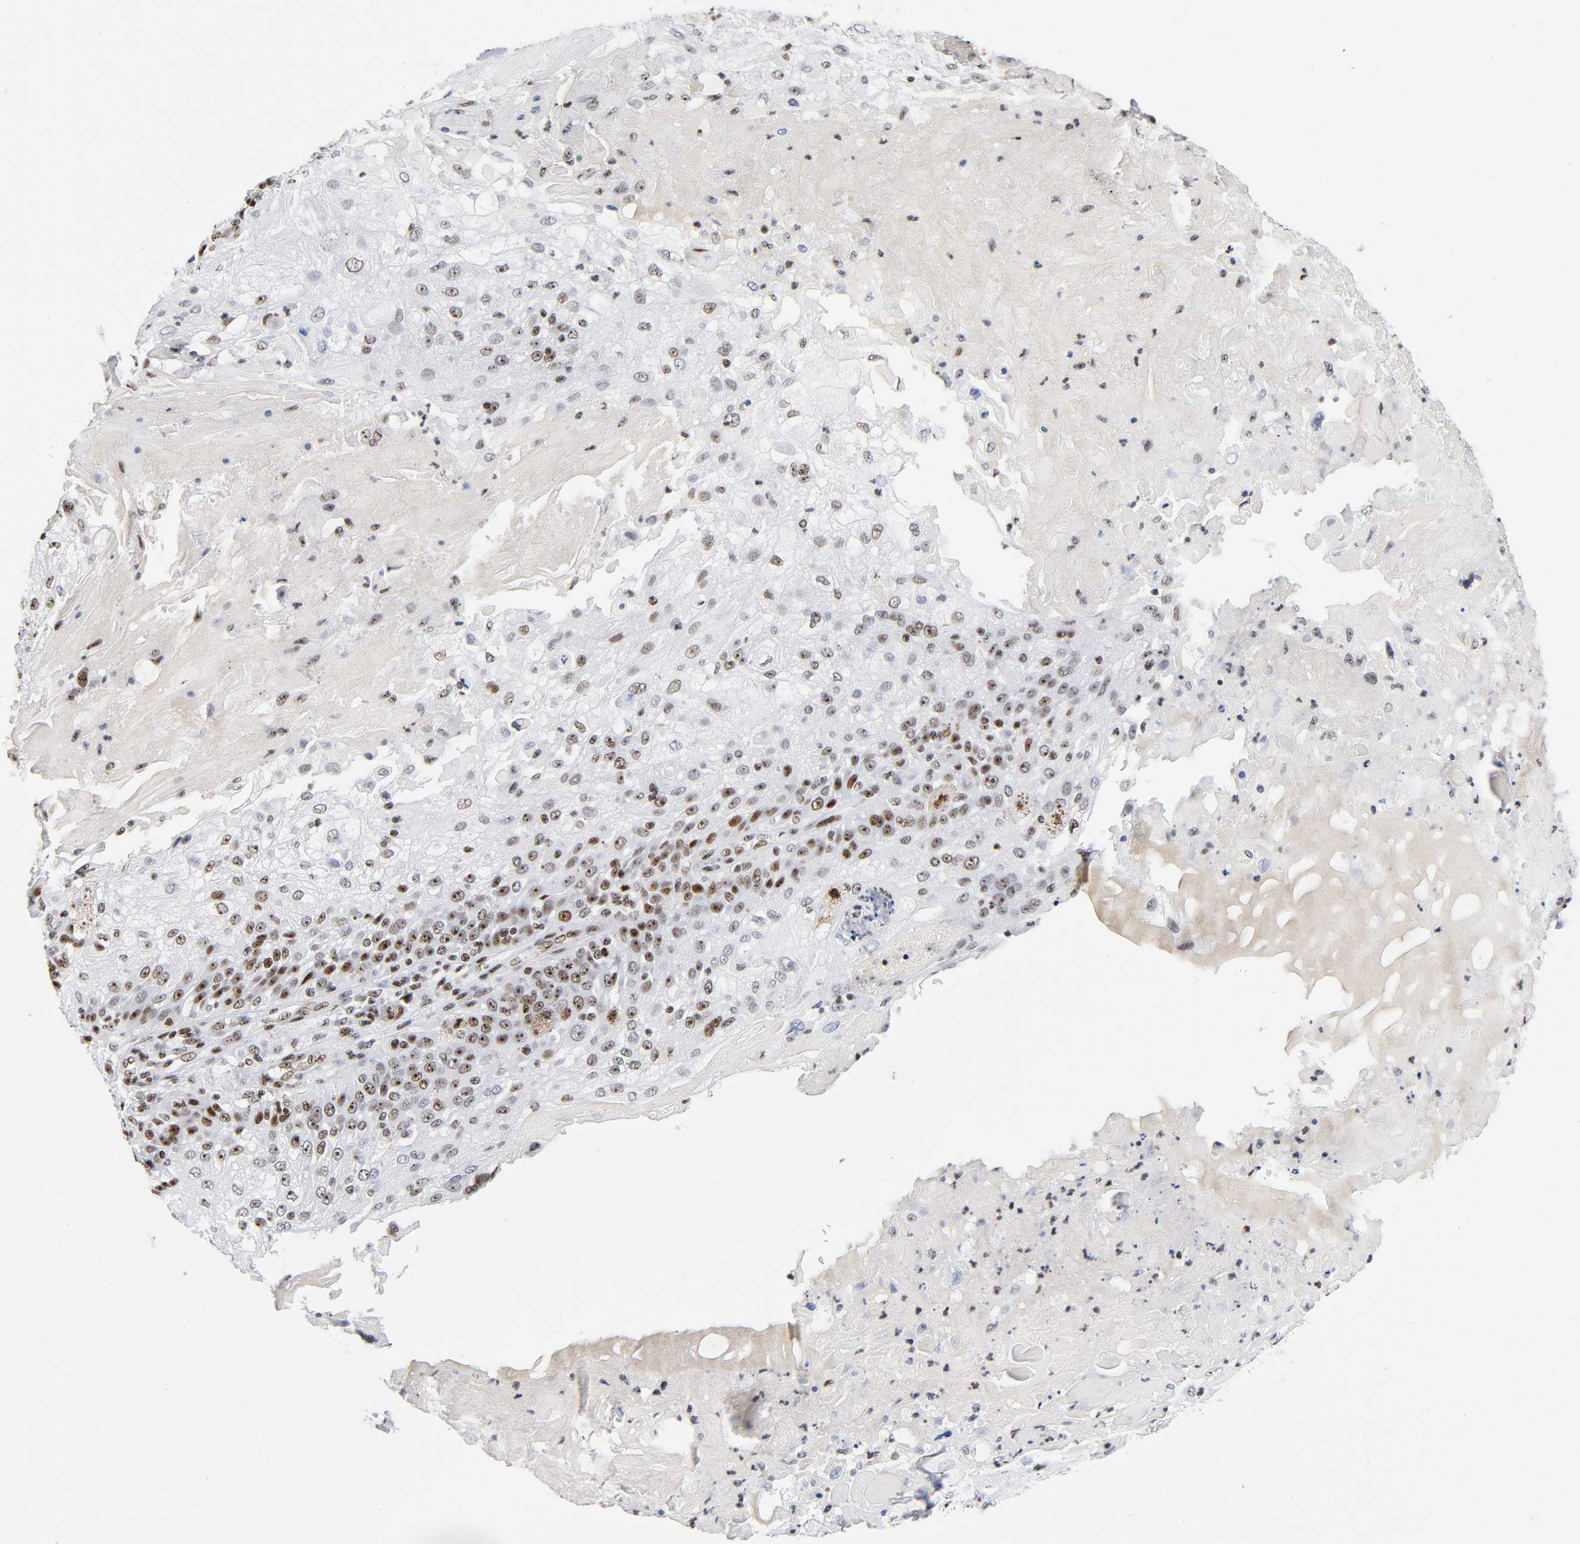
{"staining": {"intensity": "strong", "quantity": "25%-75%", "location": "nuclear"}, "tissue": "skin cancer", "cell_type": "Tumor cells", "image_type": "cancer", "snomed": [{"axis": "morphology", "description": "Normal tissue, NOS"}, {"axis": "morphology", "description": "Squamous cell carcinoma, NOS"}, {"axis": "topography", "description": "Skin"}], "caption": "Skin squamous cell carcinoma stained with immunohistochemistry shows strong nuclear positivity in approximately 25%-75% of tumor cells.", "gene": "UBTF", "patient": {"sex": "female", "age": 83}}